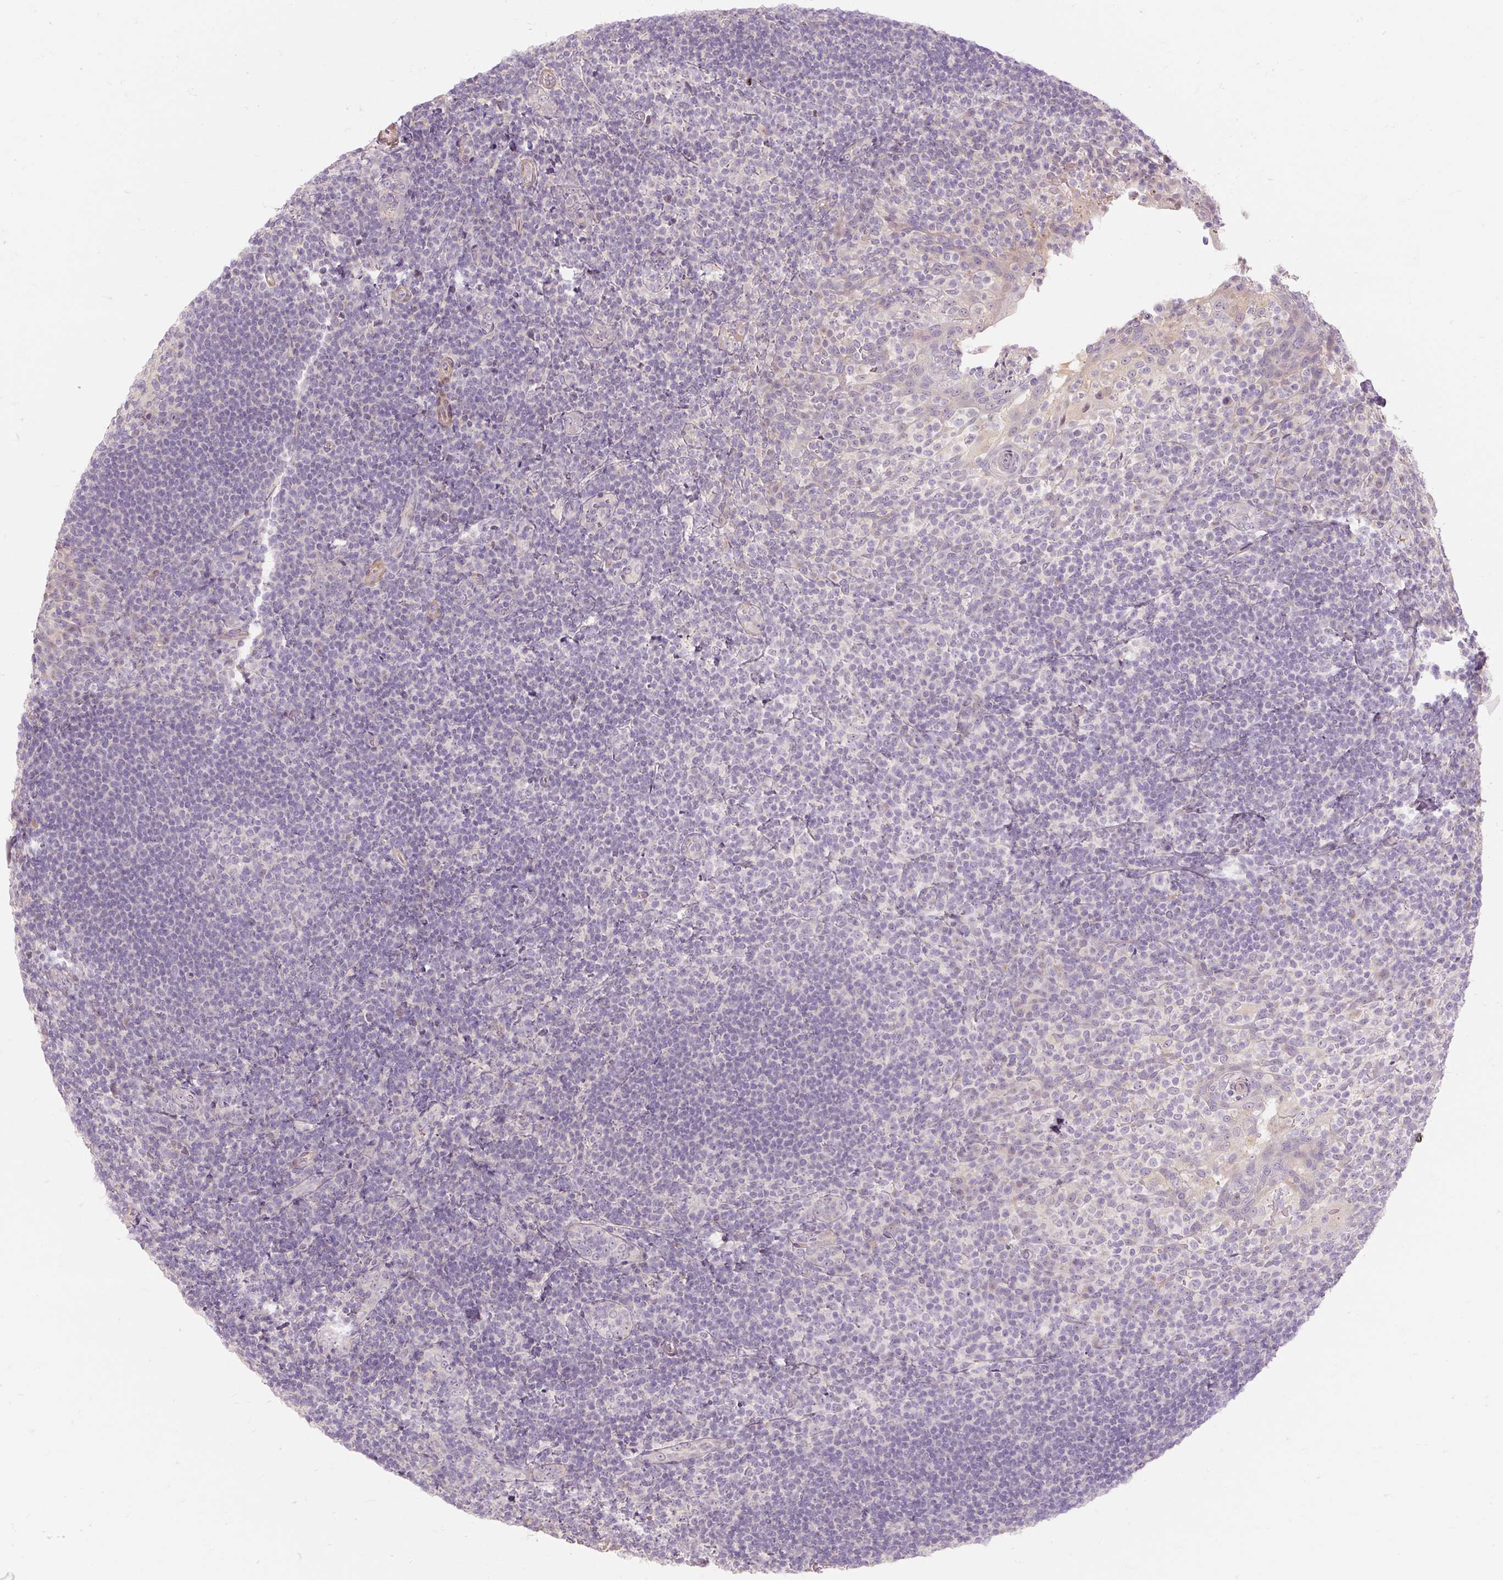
{"staining": {"intensity": "negative", "quantity": "none", "location": "none"}, "tissue": "tonsil", "cell_type": "Germinal center cells", "image_type": "normal", "snomed": [{"axis": "morphology", "description": "Normal tissue, NOS"}, {"axis": "topography", "description": "Tonsil"}], "caption": "Immunohistochemistry (IHC) micrograph of normal tonsil: tonsil stained with DAB (3,3'-diaminobenzidine) reveals no significant protein staining in germinal center cells. The staining was performed using DAB to visualize the protein expression in brown, while the nuclei were stained in blue with hematoxylin (Magnification: 20x).", "gene": "CAPN3", "patient": {"sex": "female", "age": 10}}